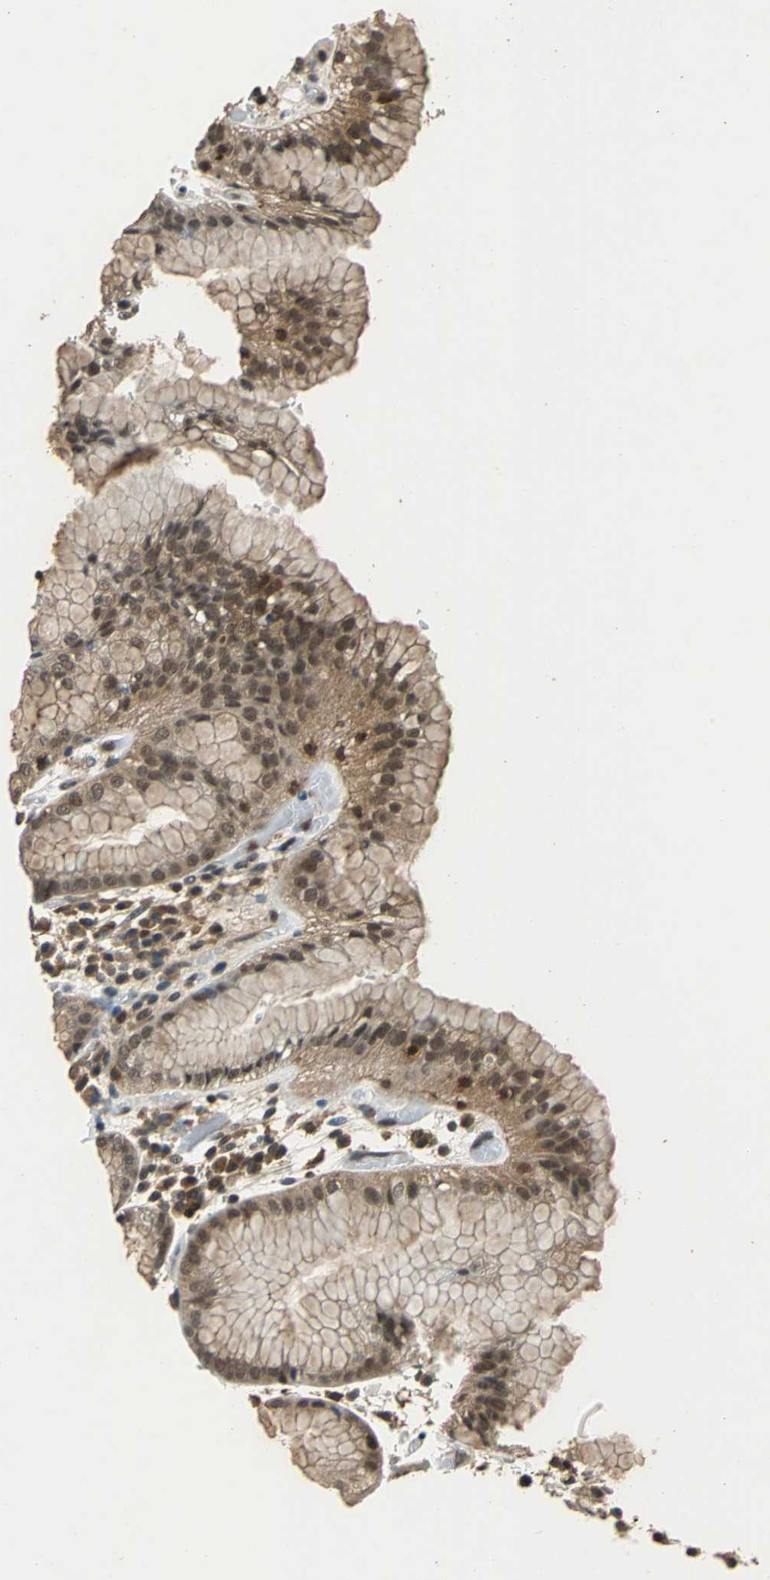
{"staining": {"intensity": "moderate", "quantity": ">75%", "location": "cytoplasmic/membranous,nuclear"}, "tissue": "stomach", "cell_type": "Glandular cells", "image_type": "normal", "snomed": [{"axis": "morphology", "description": "Normal tissue, NOS"}, {"axis": "topography", "description": "Stomach"}, {"axis": "topography", "description": "Stomach, lower"}], "caption": "A brown stain highlights moderate cytoplasmic/membranous,nuclear staining of a protein in glandular cells of benign human stomach.", "gene": "ARPC3", "patient": {"sex": "female", "age": 75}}